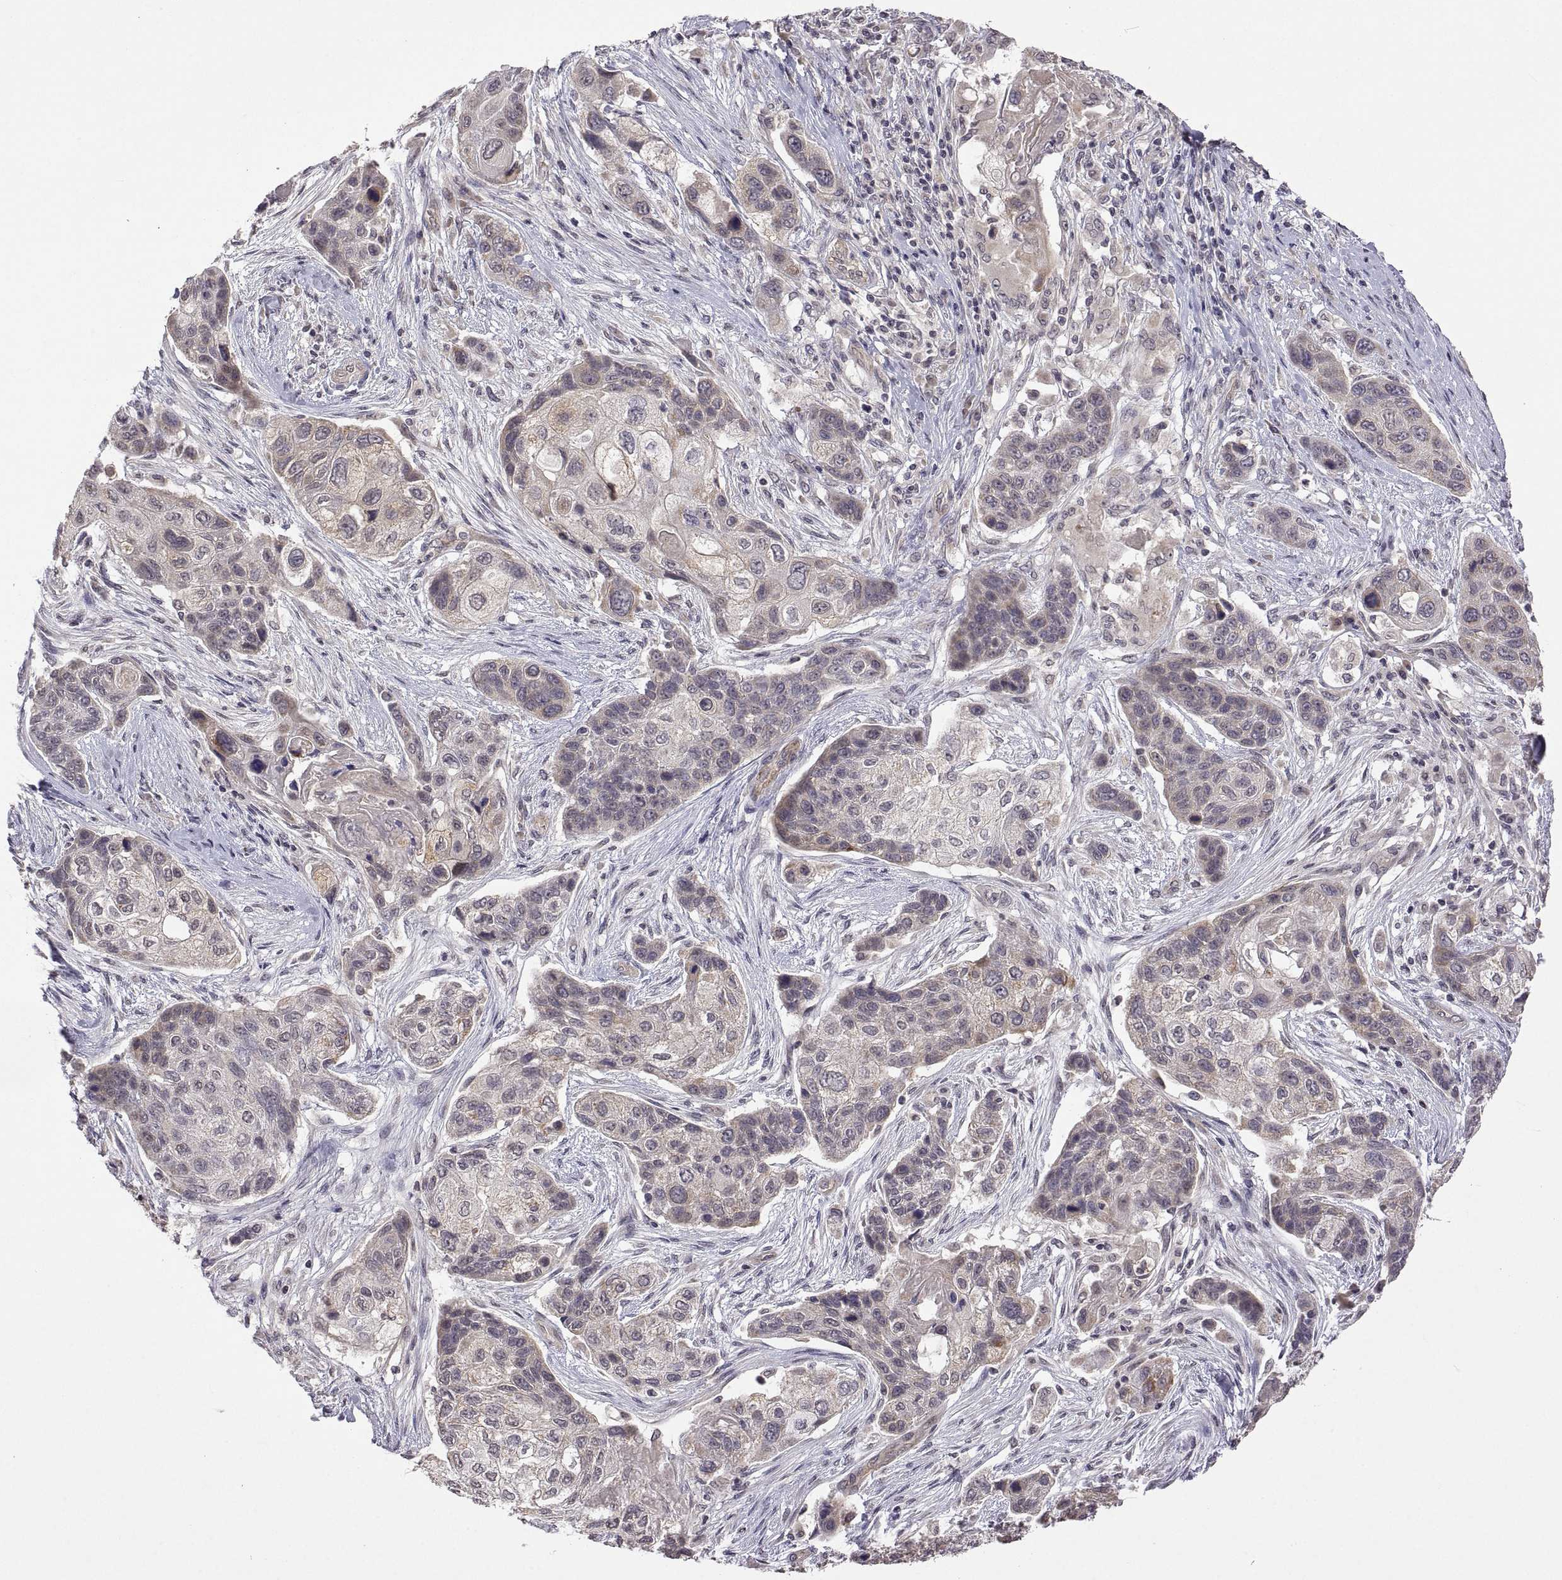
{"staining": {"intensity": "weak", "quantity": "25%-75%", "location": "cytoplasmic/membranous"}, "tissue": "lung cancer", "cell_type": "Tumor cells", "image_type": "cancer", "snomed": [{"axis": "morphology", "description": "Squamous cell carcinoma, NOS"}, {"axis": "topography", "description": "Lung"}], "caption": "IHC image of lung squamous cell carcinoma stained for a protein (brown), which displays low levels of weak cytoplasmic/membranous expression in approximately 25%-75% of tumor cells.", "gene": "LAMA1", "patient": {"sex": "male", "age": 69}}